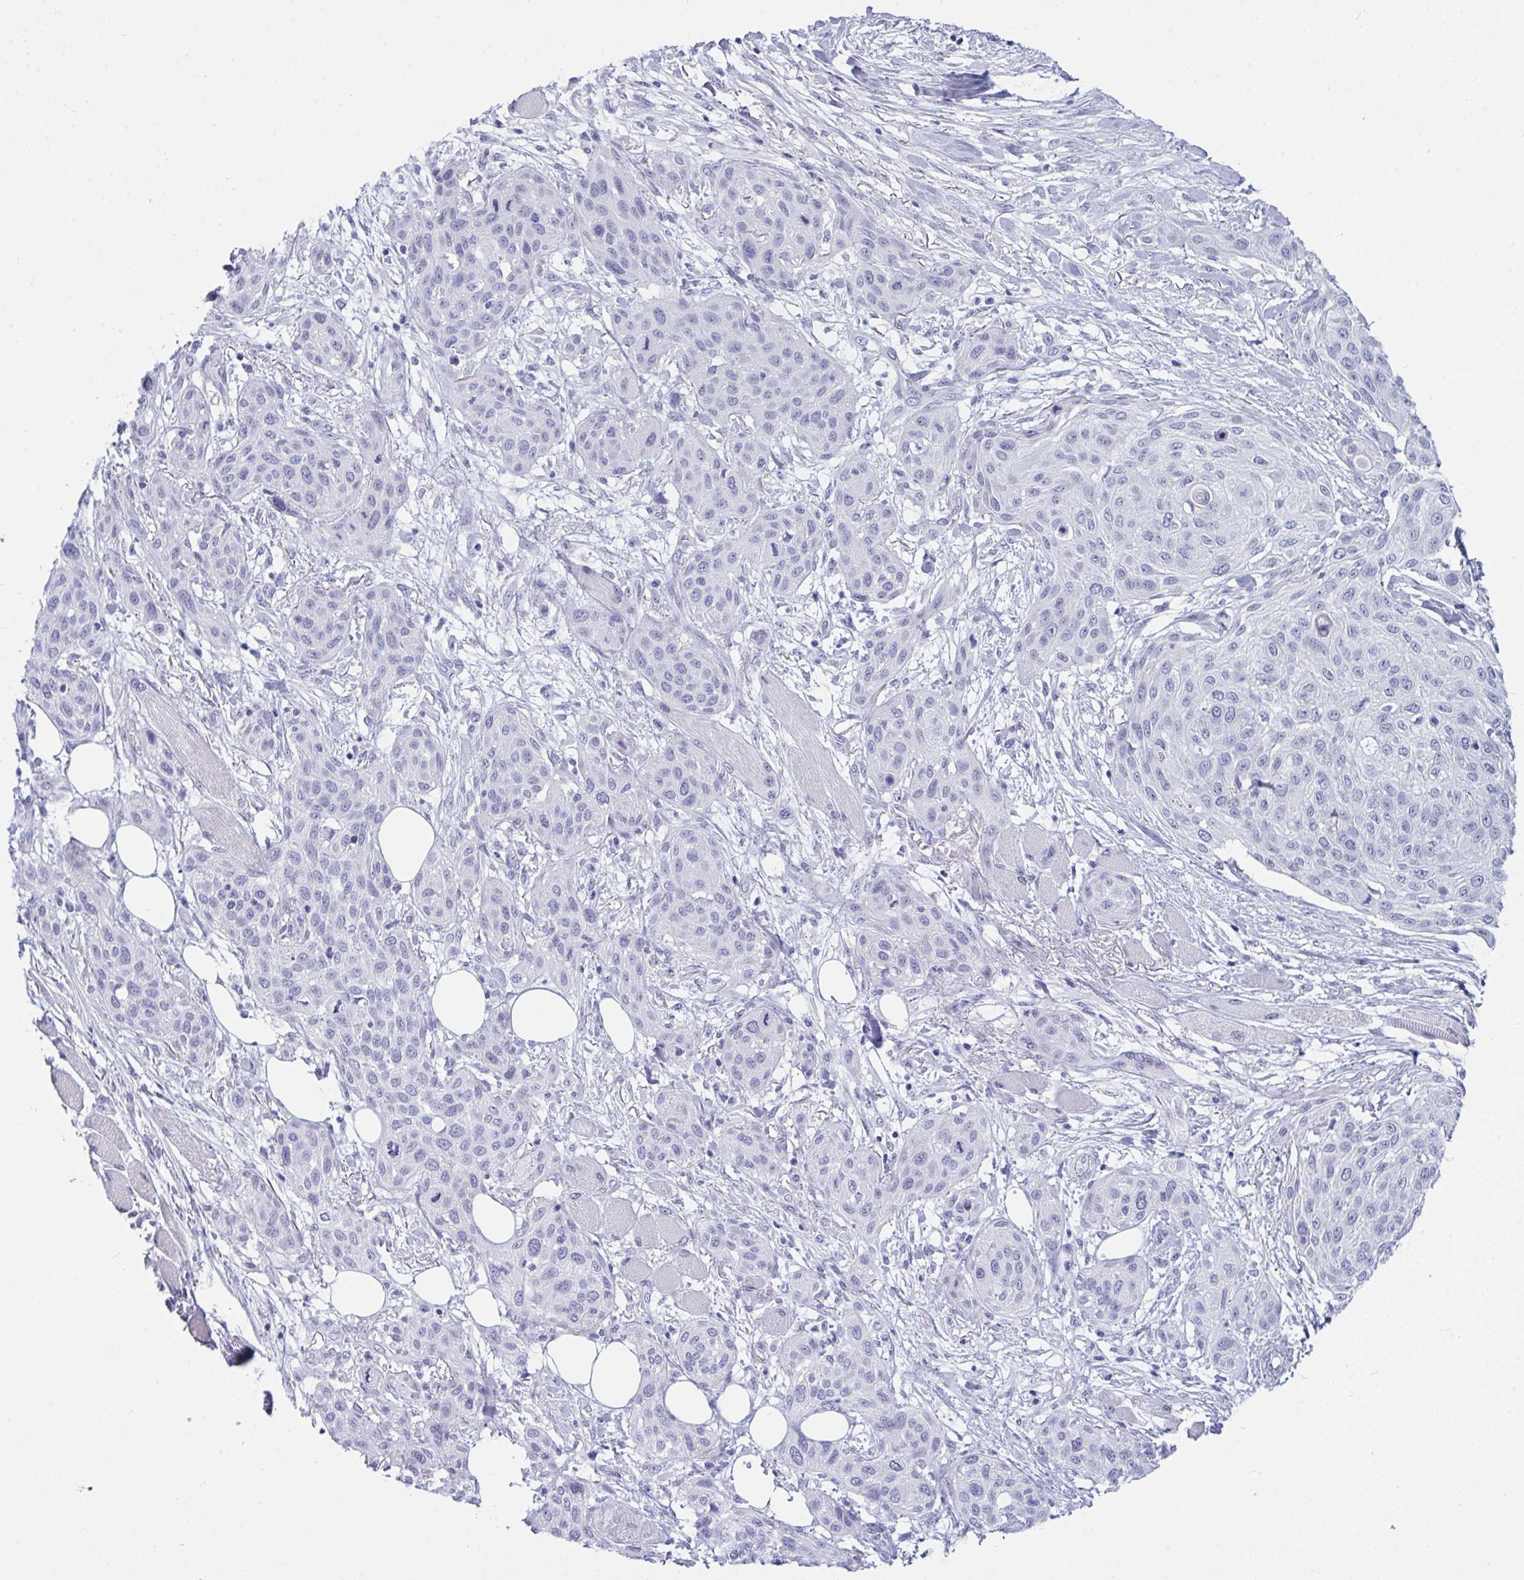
{"staining": {"intensity": "negative", "quantity": "none", "location": "none"}, "tissue": "skin cancer", "cell_type": "Tumor cells", "image_type": "cancer", "snomed": [{"axis": "morphology", "description": "Squamous cell carcinoma, NOS"}, {"axis": "topography", "description": "Skin"}], "caption": "Tumor cells show no significant protein positivity in skin cancer (squamous cell carcinoma).", "gene": "PRDM9", "patient": {"sex": "female", "age": 87}}